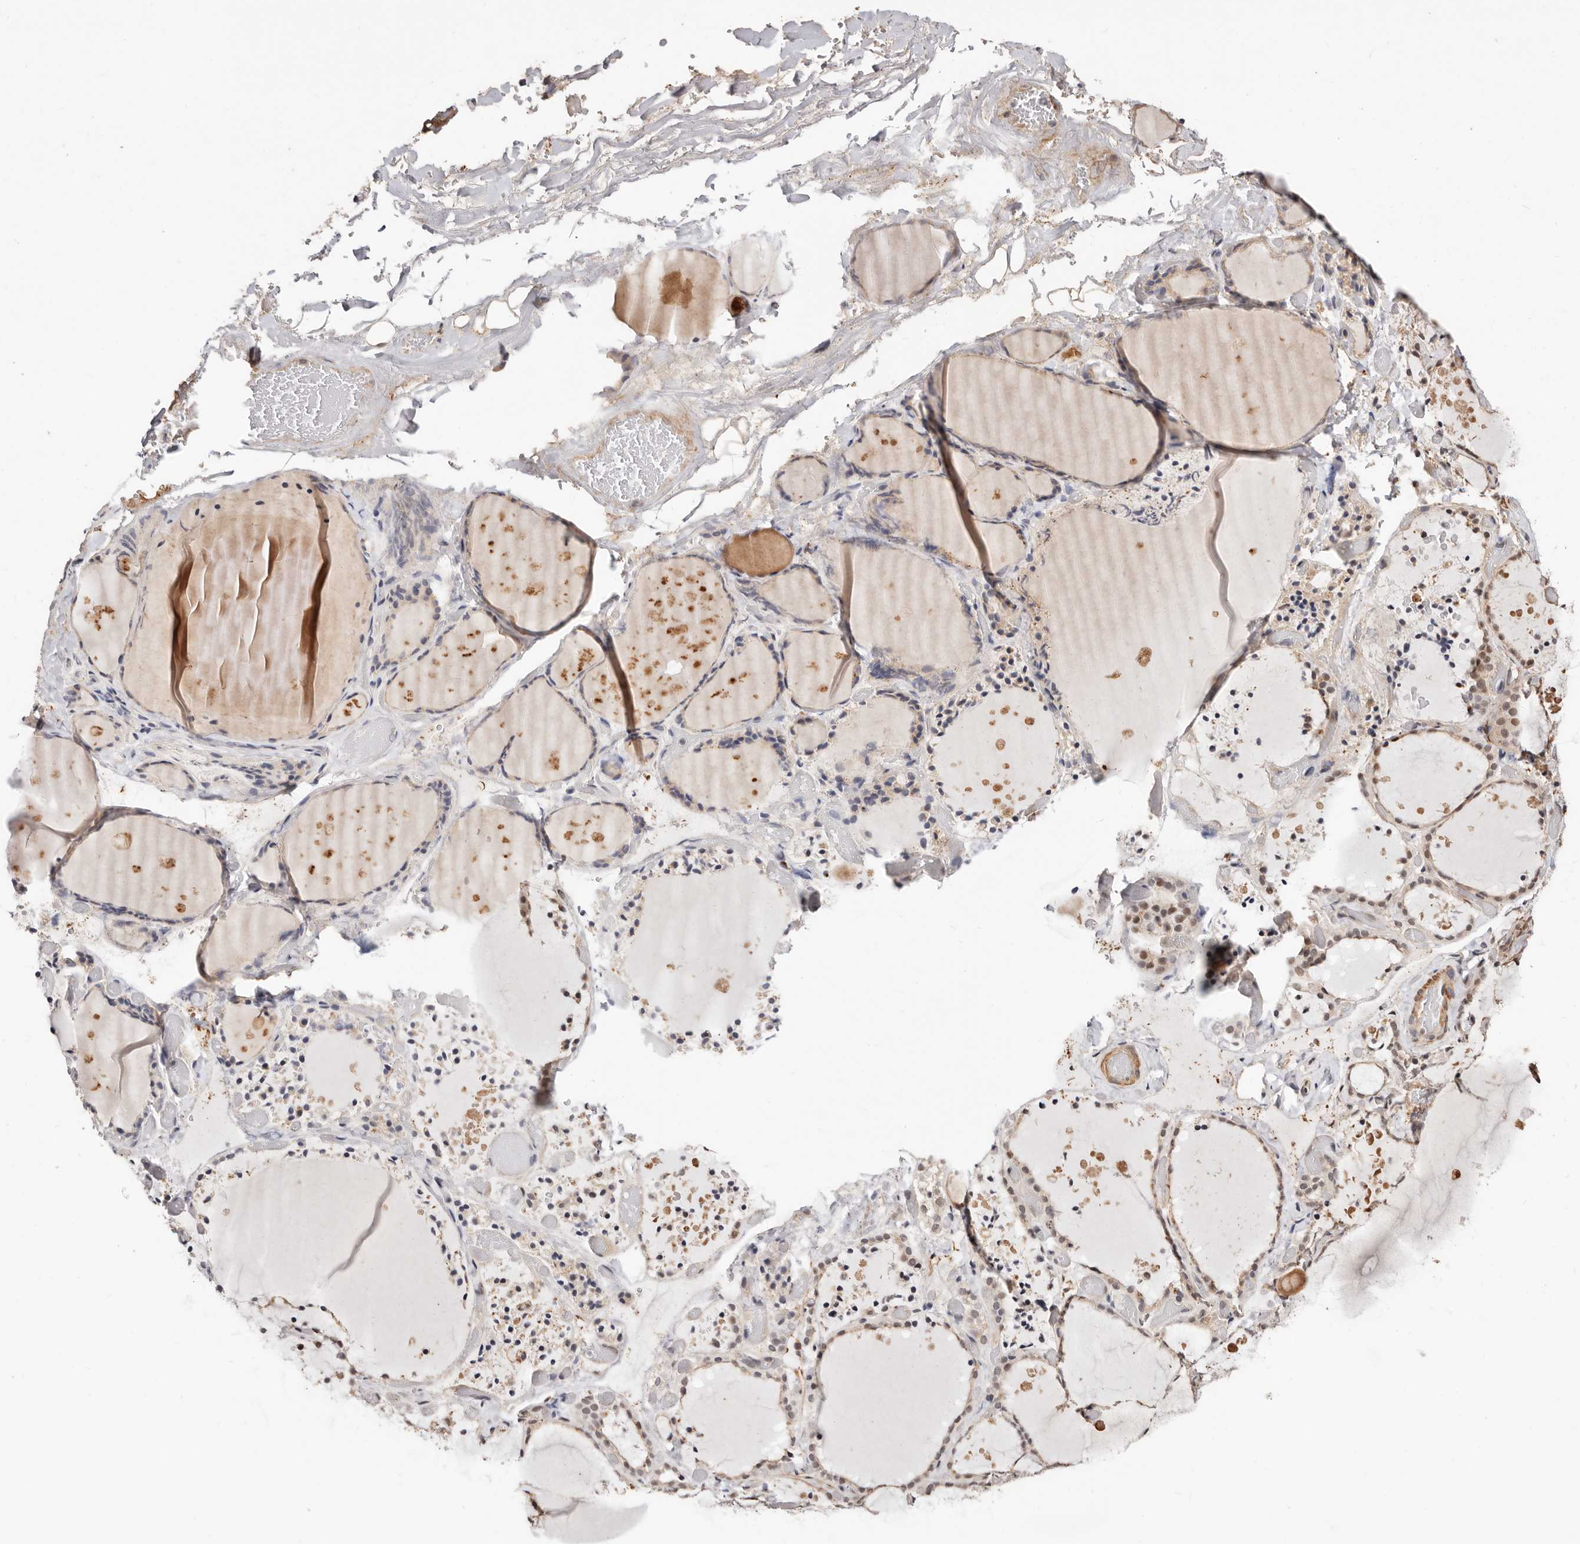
{"staining": {"intensity": "moderate", "quantity": "25%-75%", "location": "cytoplasmic/membranous,nuclear"}, "tissue": "thyroid gland", "cell_type": "Glandular cells", "image_type": "normal", "snomed": [{"axis": "morphology", "description": "Normal tissue, NOS"}, {"axis": "topography", "description": "Thyroid gland"}], "caption": "This photomicrograph reveals immunohistochemistry (IHC) staining of normal human thyroid gland, with medium moderate cytoplasmic/membranous,nuclear expression in about 25%-75% of glandular cells.", "gene": "TRIP13", "patient": {"sex": "female", "age": 44}}